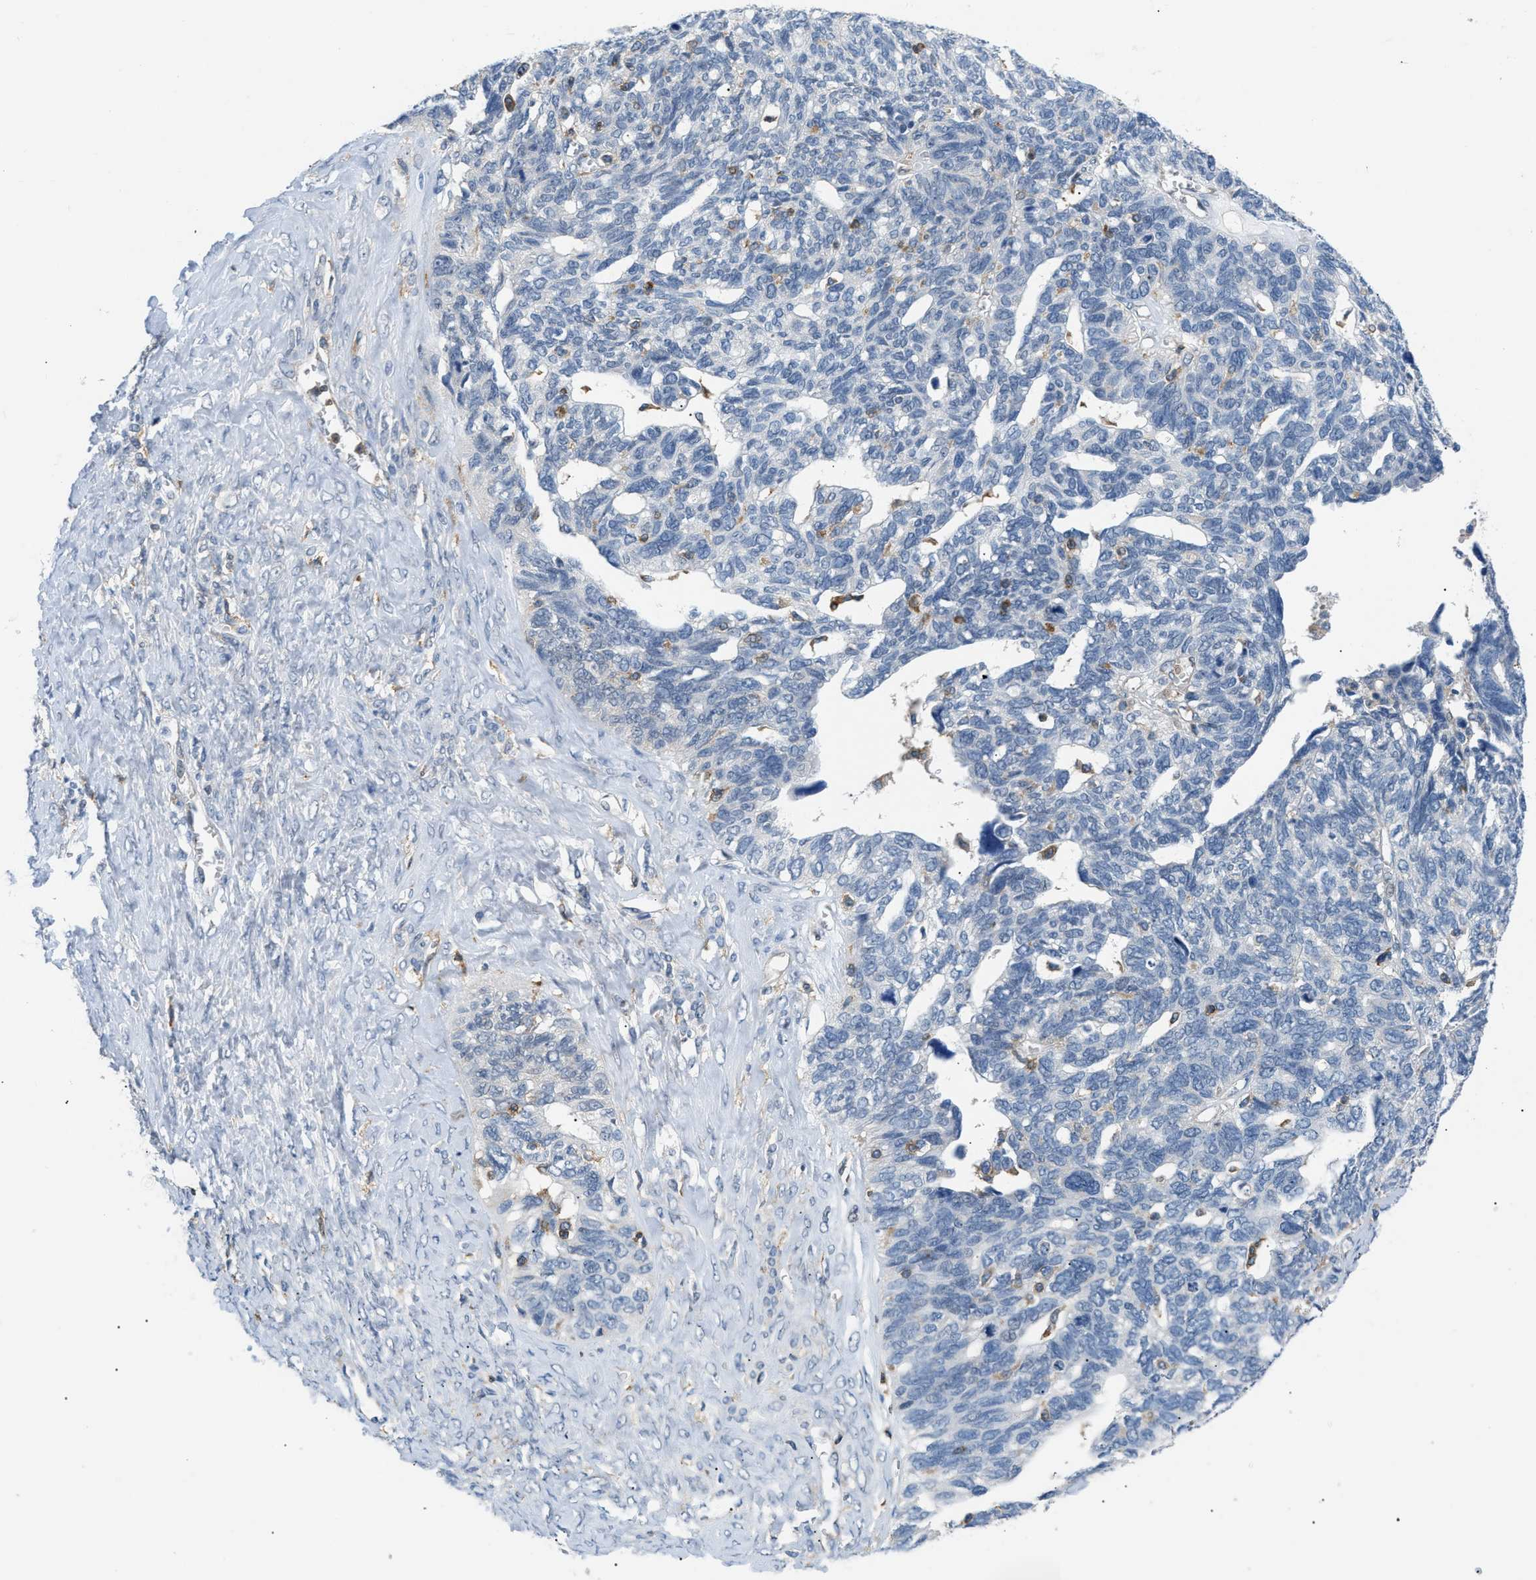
{"staining": {"intensity": "negative", "quantity": "none", "location": "none"}, "tissue": "ovarian cancer", "cell_type": "Tumor cells", "image_type": "cancer", "snomed": [{"axis": "morphology", "description": "Cystadenocarcinoma, serous, NOS"}, {"axis": "topography", "description": "Ovary"}], "caption": "This image is of ovarian cancer stained with IHC to label a protein in brown with the nuclei are counter-stained blue. There is no staining in tumor cells. (Stains: DAB immunohistochemistry (IHC) with hematoxylin counter stain, Microscopy: brightfield microscopy at high magnification).", "gene": "INPP5D", "patient": {"sex": "female", "age": 79}}